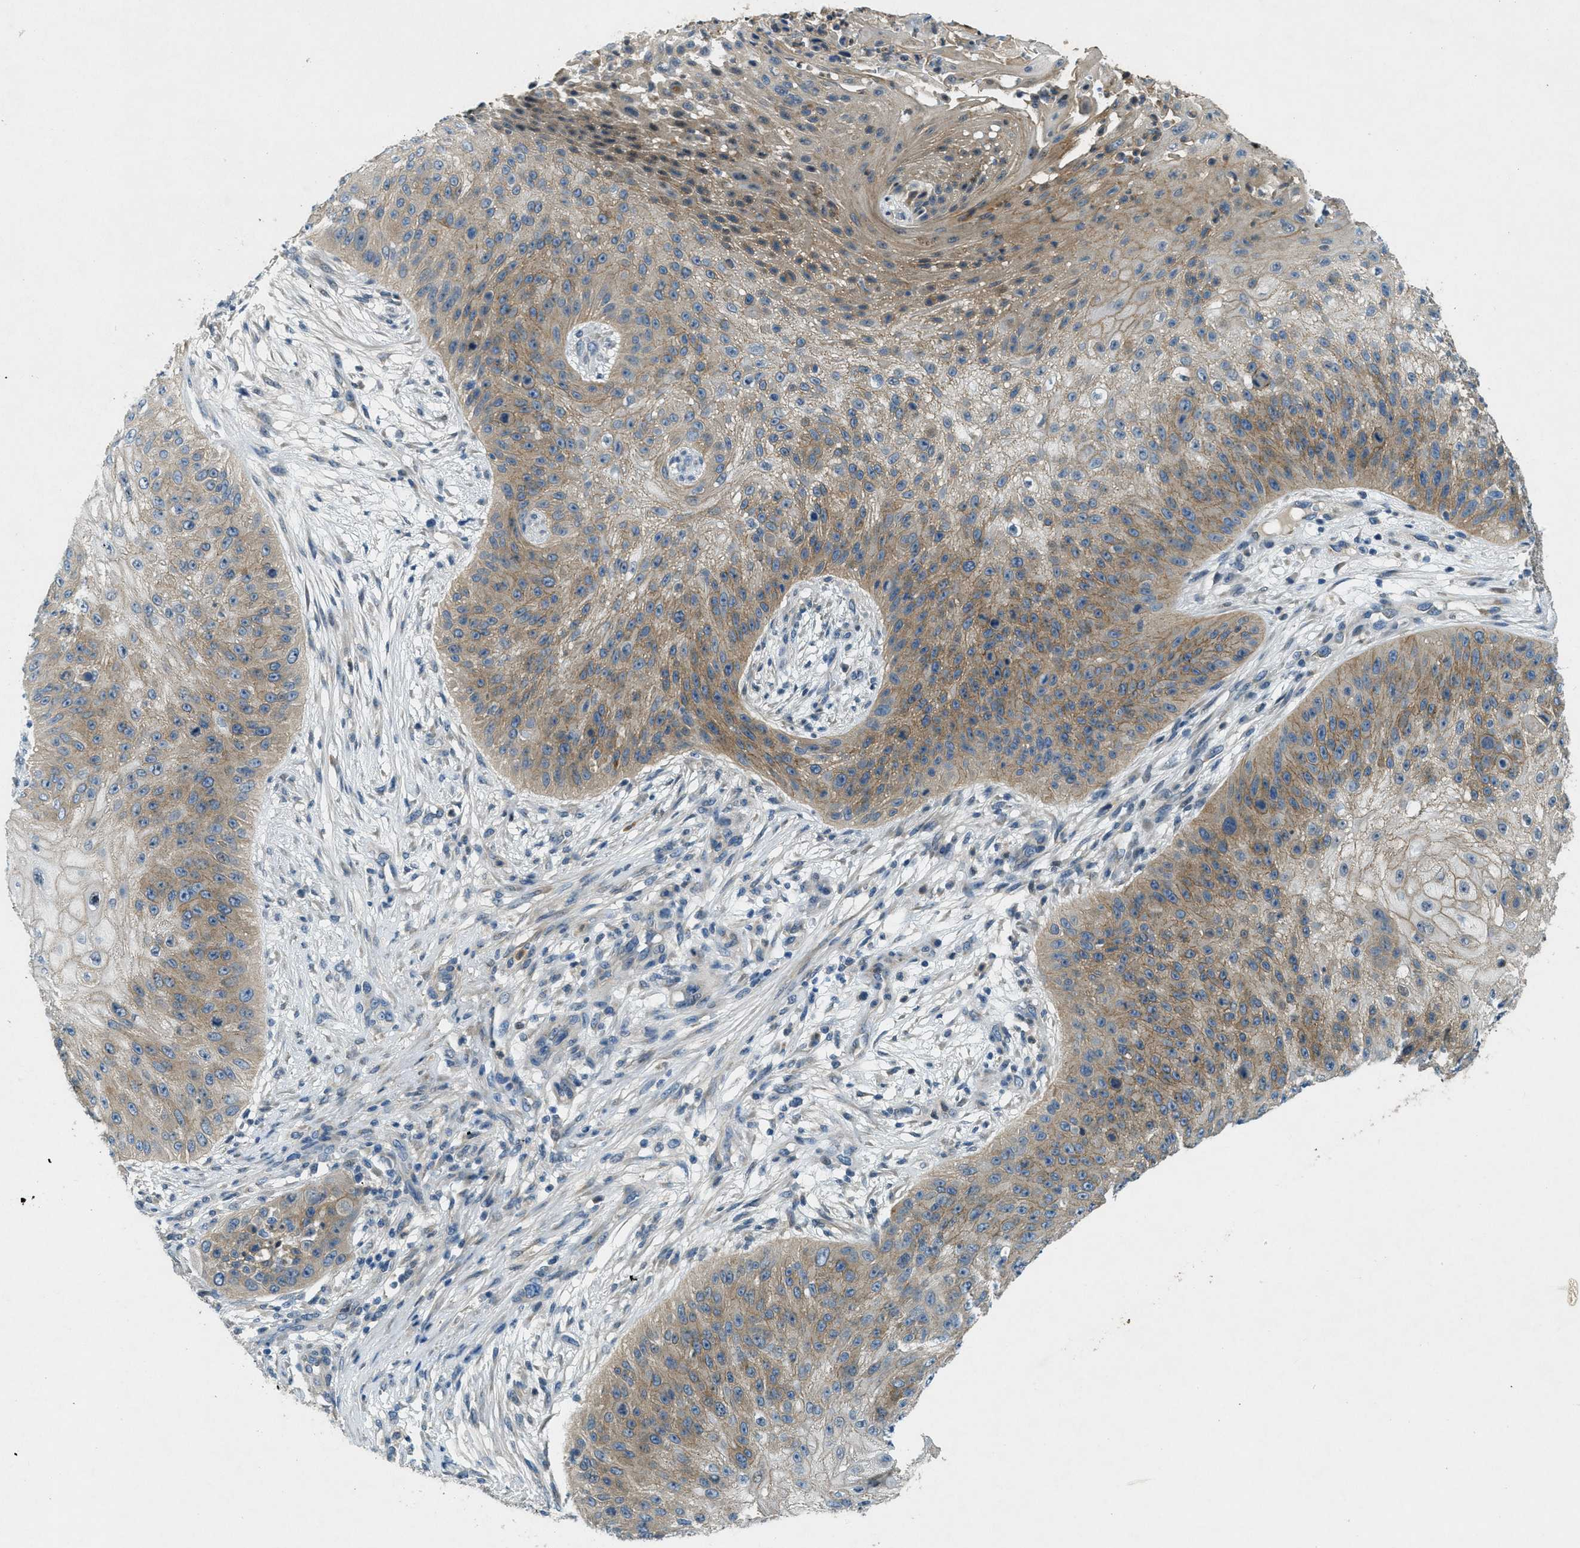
{"staining": {"intensity": "moderate", "quantity": "25%-75%", "location": "cytoplasmic/membranous"}, "tissue": "skin cancer", "cell_type": "Tumor cells", "image_type": "cancer", "snomed": [{"axis": "morphology", "description": "Squamous cell carcinoma, NOS"}, {"axis": "topography", "description": "Skin"}], "caption": "DAB immunohistochemical staining of squamous cell carcinoma (skin) demonstrates moderate cytoplasmic/membranous protein staining in about 25%-75% of tumor cells. (DAB IHC with brightfield microscopy, high magnification).", "gene": "SNX14", "patient": {"sex": "female", "age": 80}}